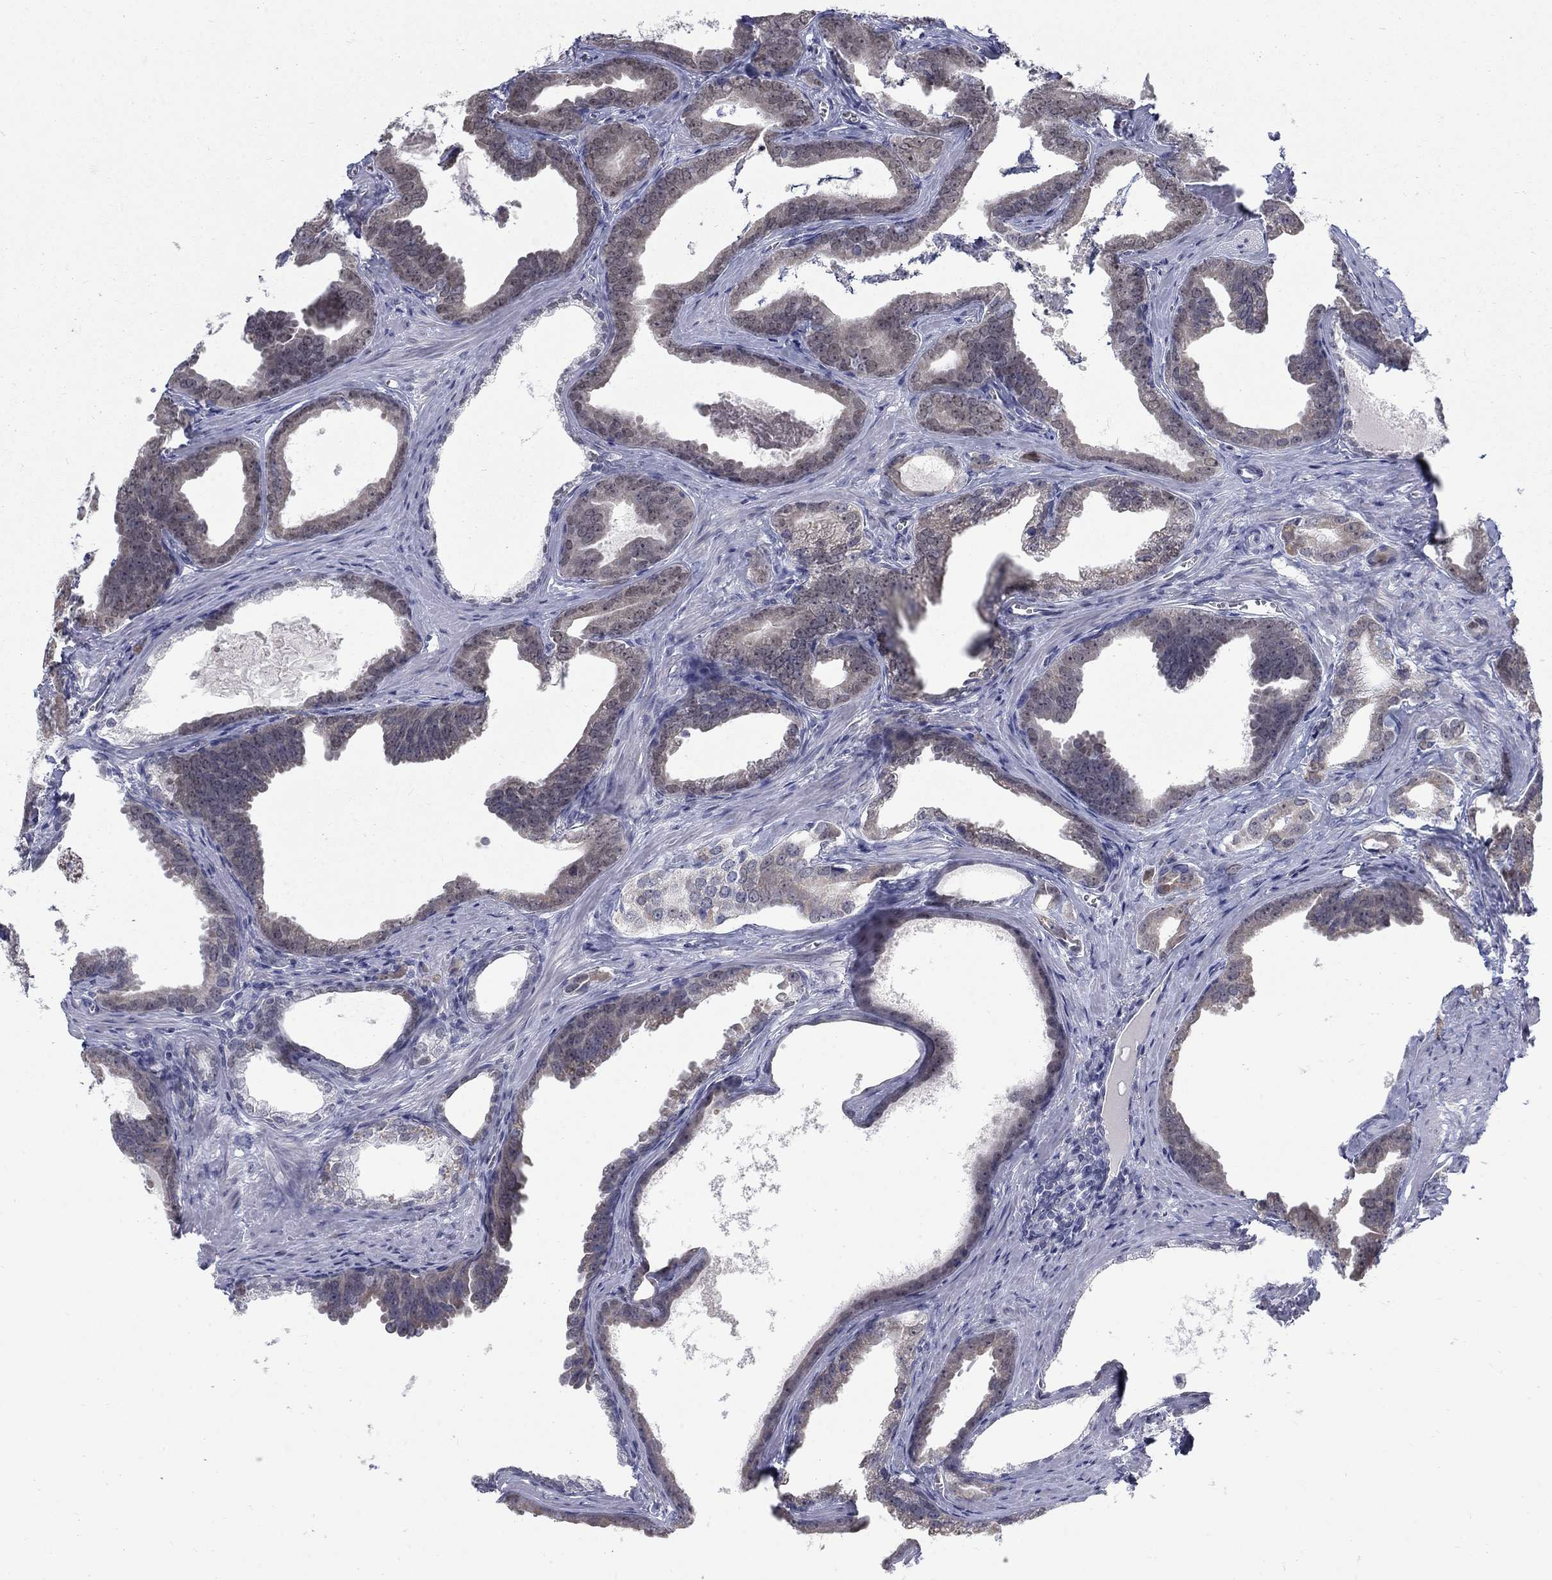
{"staining": {"intensity": "weak", "quantity": "25%-75%", "location": "cytoplasmic/membranous"}, "tissue": "prostate cancer", "cell_type": "Tumor cells", "image_type": "cancer", "snomed": [{"axis": "morphology", "description": "Adenocarcinoma, NOS"}, {"axis": "topography", "description": "Prostate"}], "caption": "A brown stain shows weak cytoplasmic/membranous positivity of a protein in prostate cancer (adenocarcinoma) tumor cells.", "gene": "GCFC2", "patient": {"sex": "male", "age": 66}}